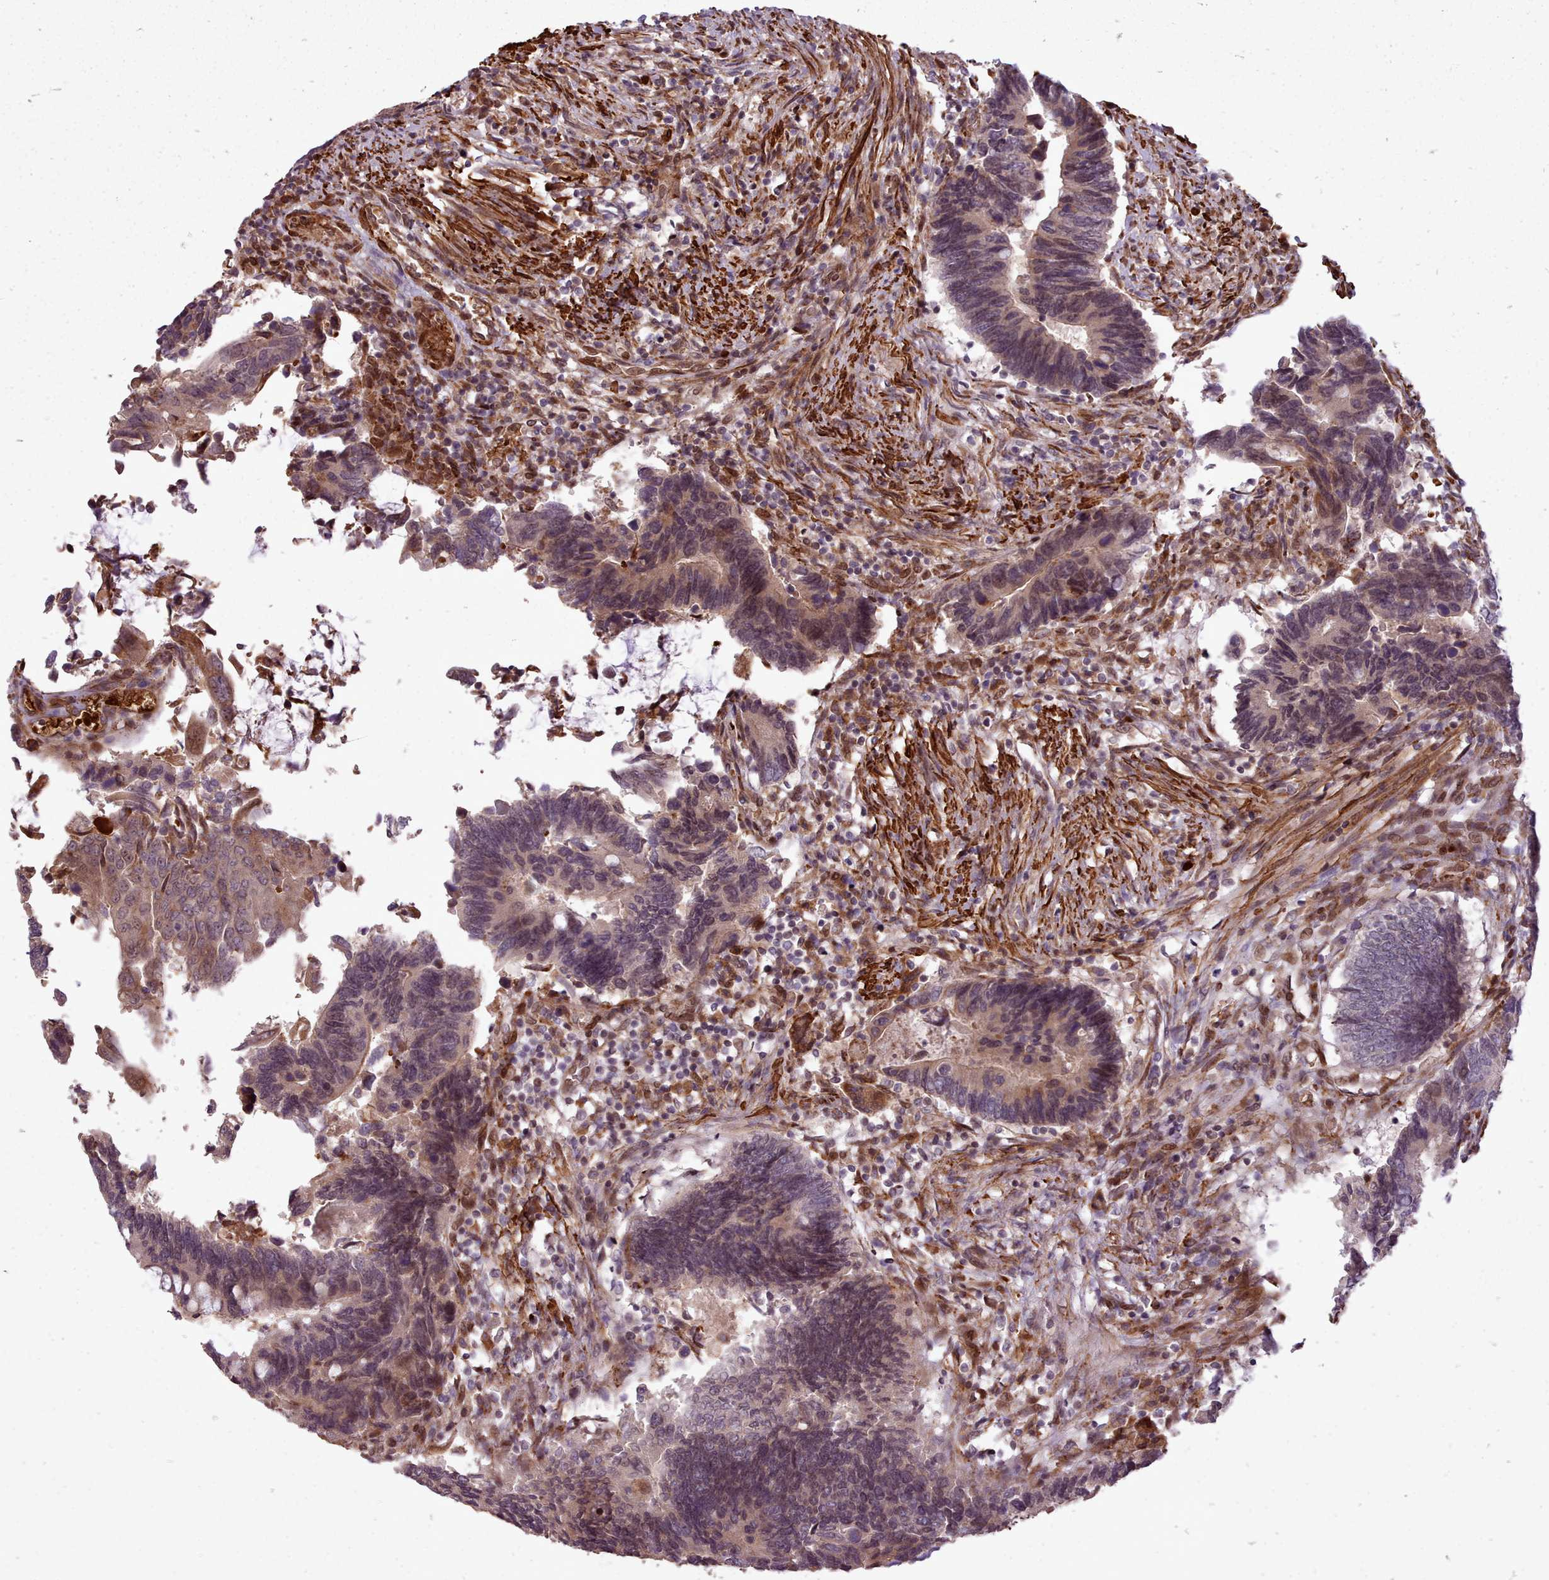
{"staining": {"intensity": "weak", "quantity": "25%-75%", "location": "cytoplasmic/membranous,nuclear"}, "tissue": "colorectal cancer", "cell_type": "Tumor cells", "image_type": "cancer", "snomed": [{"axis": "morphology", "description": "Adenocarcinoma, NOS"}, {"axis": "topography", "description": "Colon"}], "caption": "Immunohistochemistry (IHC) of colorectal cancer (adenocarcinoma) exhibits low levels of weak cytoplasmic/membranous and nuclear positivity in approximately 25%-75% of tumor cells.", "gene": "CABP1", "patient": {"sex": "male", "age": 87}}